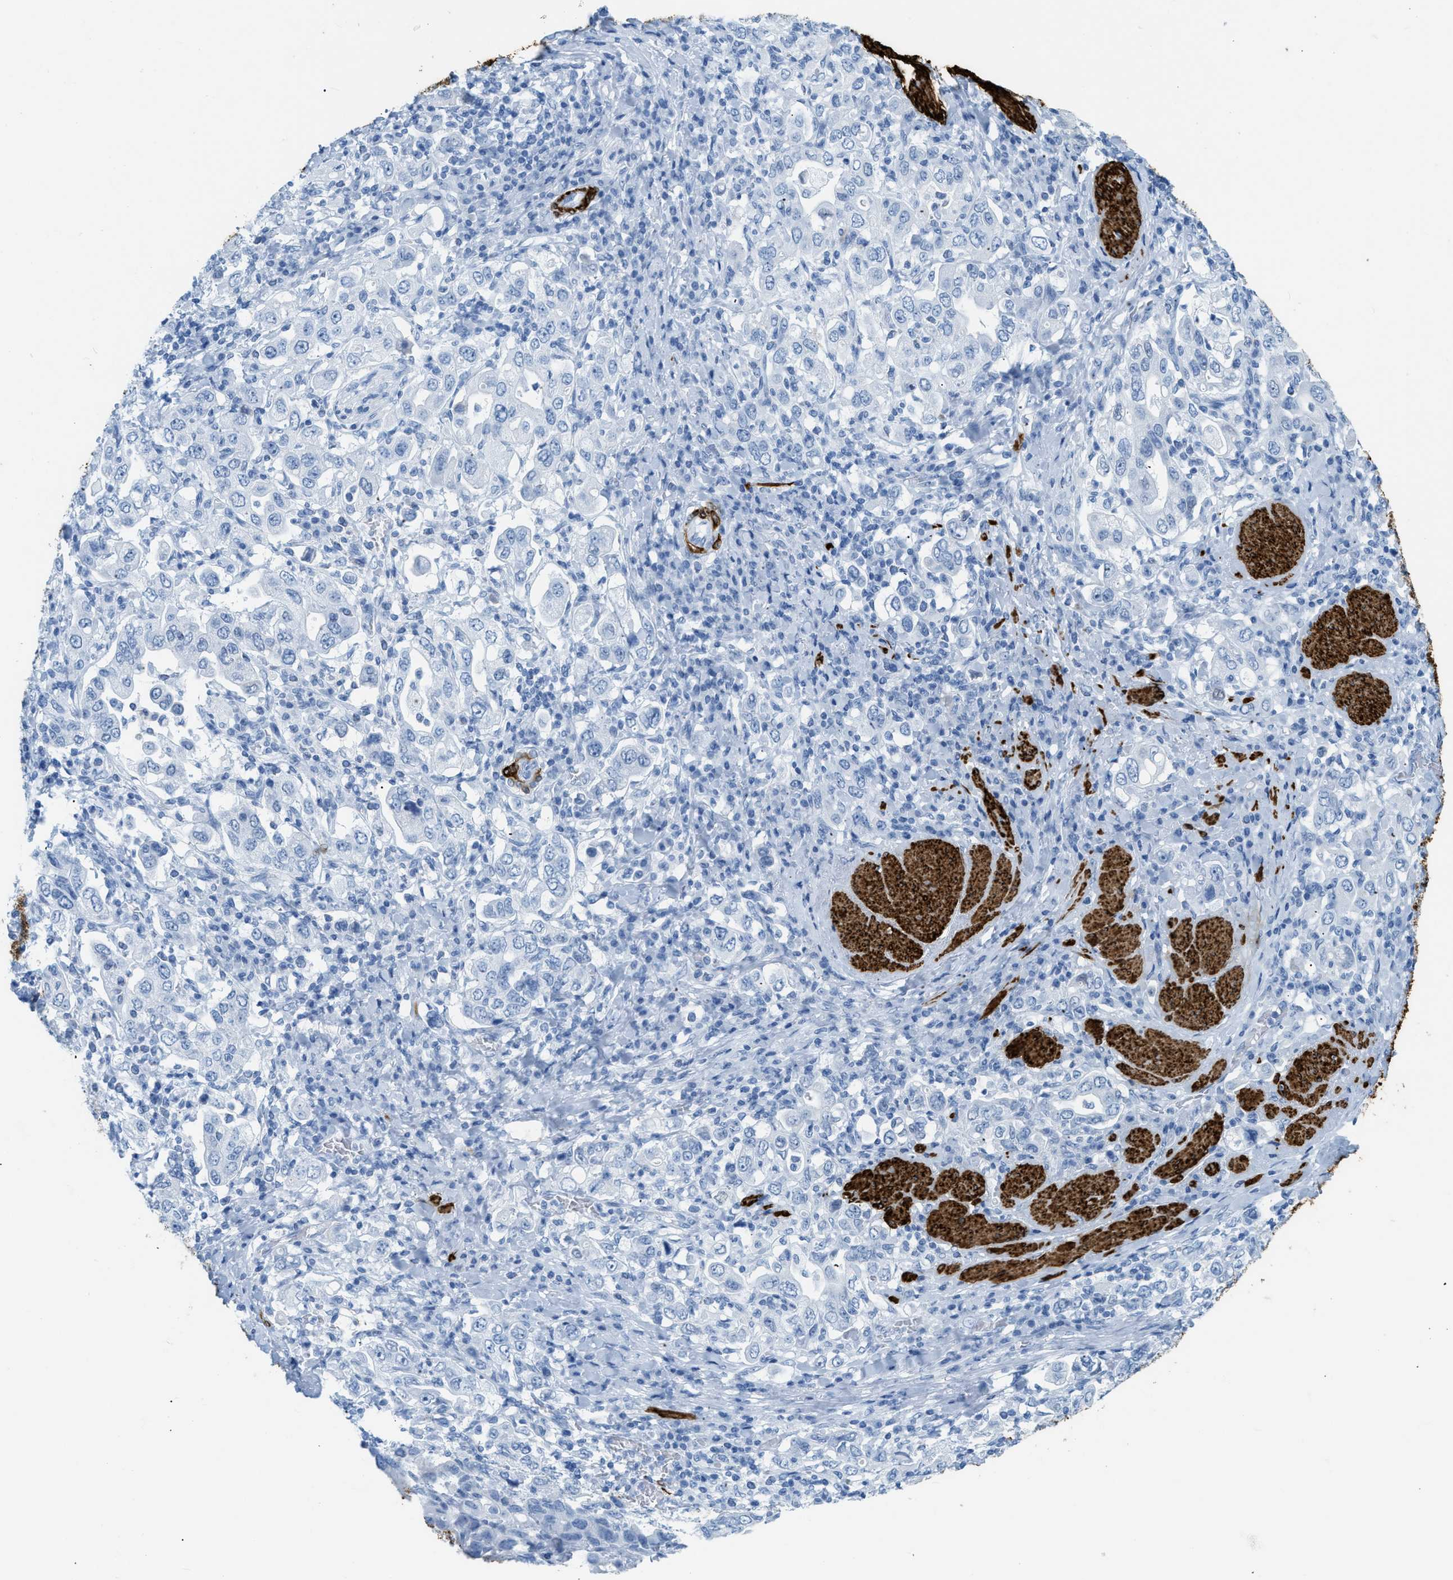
{"staining": {"intensity": "negative", "quantity": "none", "location": "none"}, "tissue": "stomach cancer", "cell_type": "Tumor cells", "image_type": "cancer", "snomed": [{"axis": "morphology", "description": "Adenocarcinoma, NOS"}, {"axis": "topography", "description": "Stomach, upper"}], "caption": "Protein analysis of adenocarcinoma (stomach) displays no significant expression in tumor cells. The staining was performed using DAB (3,3'-diaminobenzidine) to visualize the protein expression in brown, while the nuclei were stained in blue with hematoxylin (Magnification: 20x).", "gene": "DES", "patient": {"sex": "male", "age": 62}}